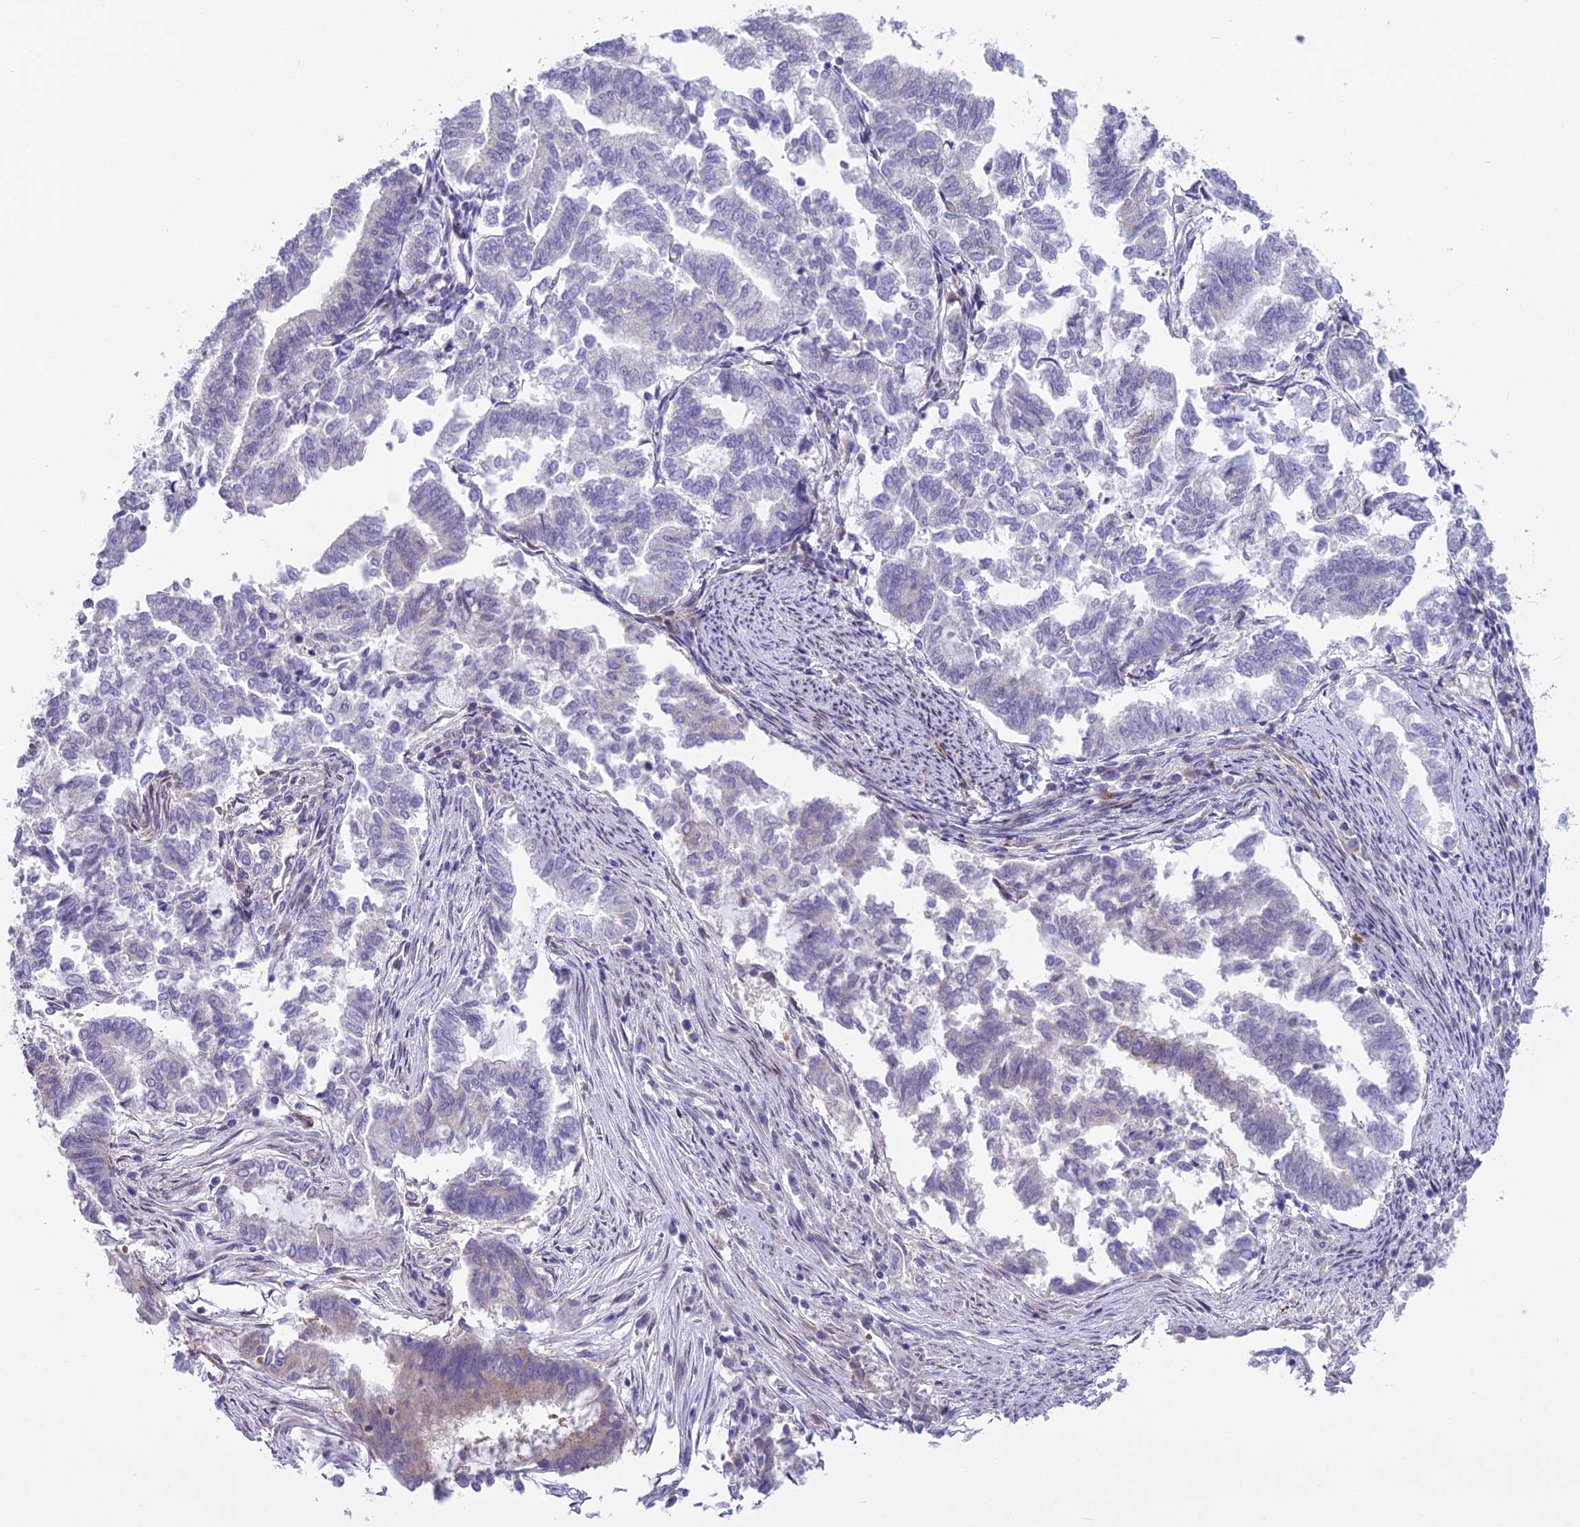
{"staining": {"intensity": "negative", "quantity": "none", "location": "none"}, "tissue": "endometrial cancer", "cell_type": "Tumor cells", "image_type": "cancer", "snomed": [{"axis": "morphology", "description": "Adenocarcinoma, NOS"}, {"axis": "topography", "description": "Endometrium"}], "caption": "This is a image of immunohistochemistry staining of endometrial cancer (adenocarcinoma), which shows no staining in tumor cells.", "gene": "PCDHB14", "patient": {"sex": "female", "age": 79}}